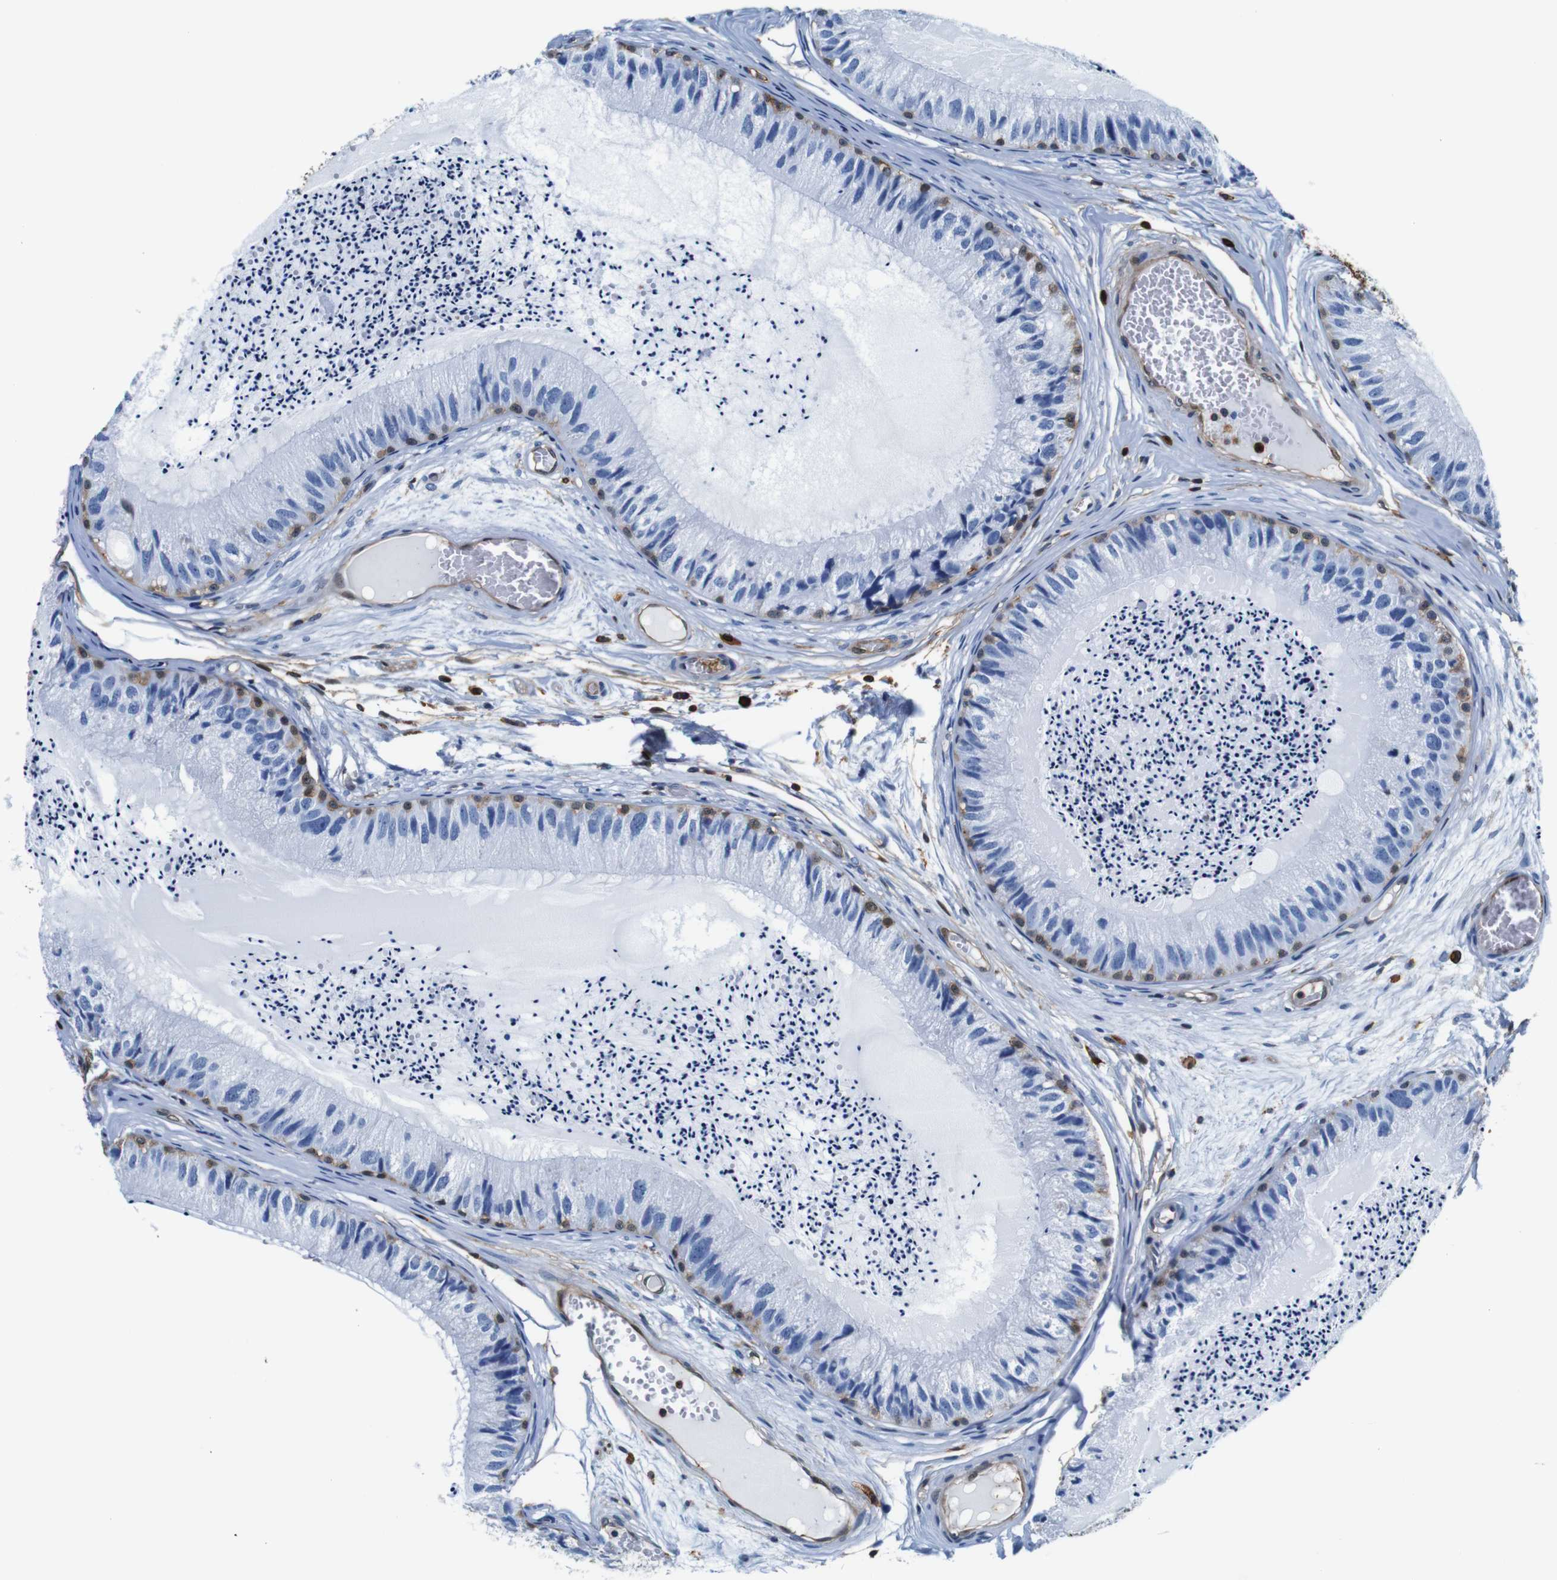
{"staining": {"intensity": "moderate", "quantity": "<25%", "location": "cytoplasmic/membranous,nuclear"}, "tissue": "epididymis", "cell_type": "Glandular cells", "image_type": "normal", "snomed": [{"axis": "morphology", "description": "Normal tissue, NOS"}, {"axis": "topography", "description": "Epididymis"}], "caption": "Immunohistochemistry of unremarkable human epididymis exhibits low levels of moderate cytoplasmic/membranous,nuclear expression in about <25% of glandular cells. (Stains: DAB in brown, nuclei in blue, Microscopy: brightfield microscopy at high magnification).", "gene": "ANXA1", "patient": {"sex": "male", "age": 31}}